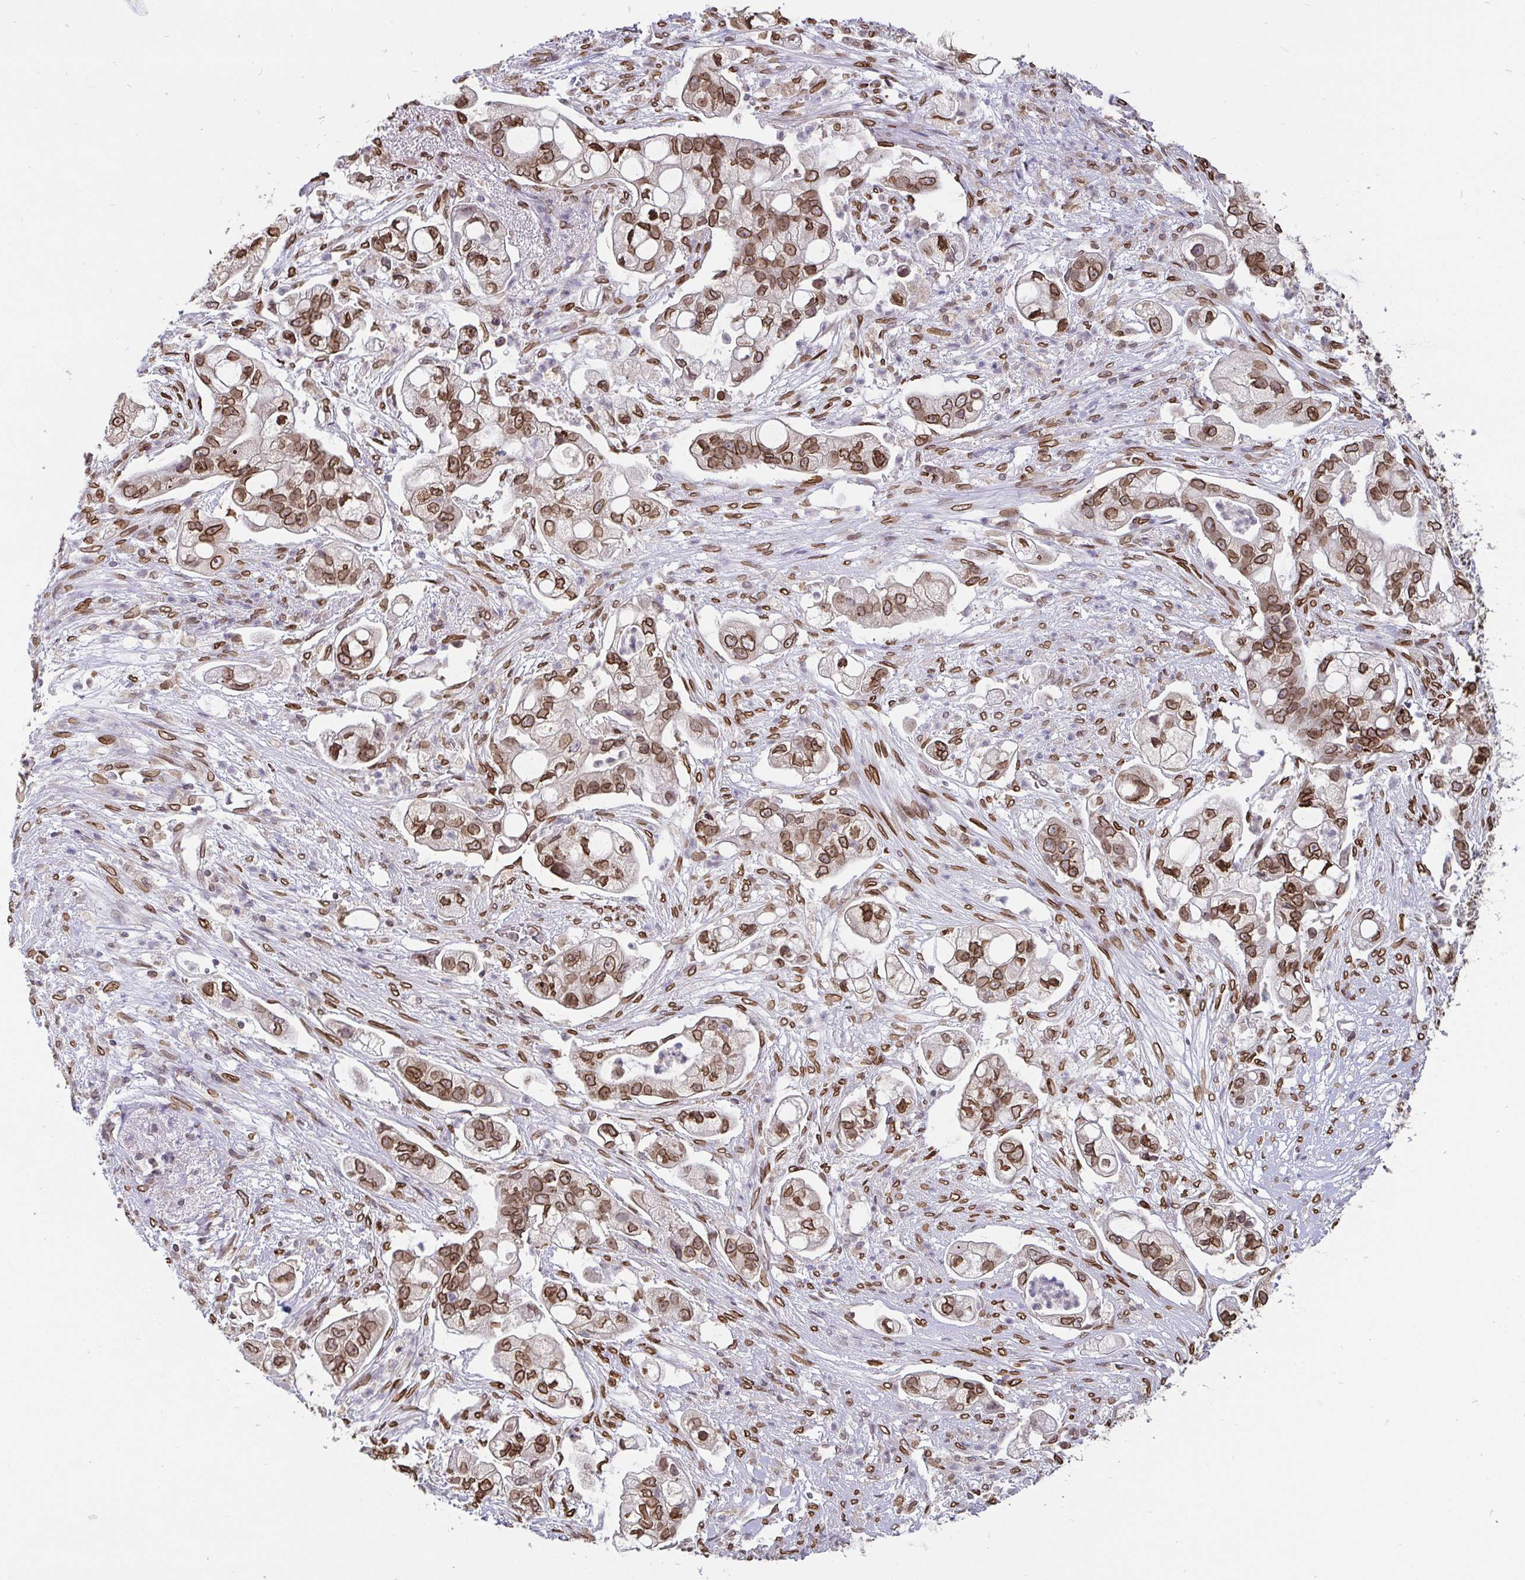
{"staining": {"intensity": "moderate", "quantity": ">75%", "location": "cytoplasmic/membranous,nuclear"}, "tissue": "pancreatic cancer", "cell_type": "Tumor cells", "image_type": "cancer", "snomed": [{"axis": "morphology", "description": "Adenocarcinoma, NOS"}, {"axis": "topography", "description": "Pancreas"}], "caption": "Adenocarcinoma (pancreatic) tissue exhibits moderate cytoplasmic/membranous and nuclear expression in about >75% of tumor cells, visualized by immunohistochemistry. Using DAB (brown) and hematoxylin (blue) stains, captured at high magnification using brightfield microscopy.", "gene": "EMD", "patient": {"sex": "female", "age": 69}}